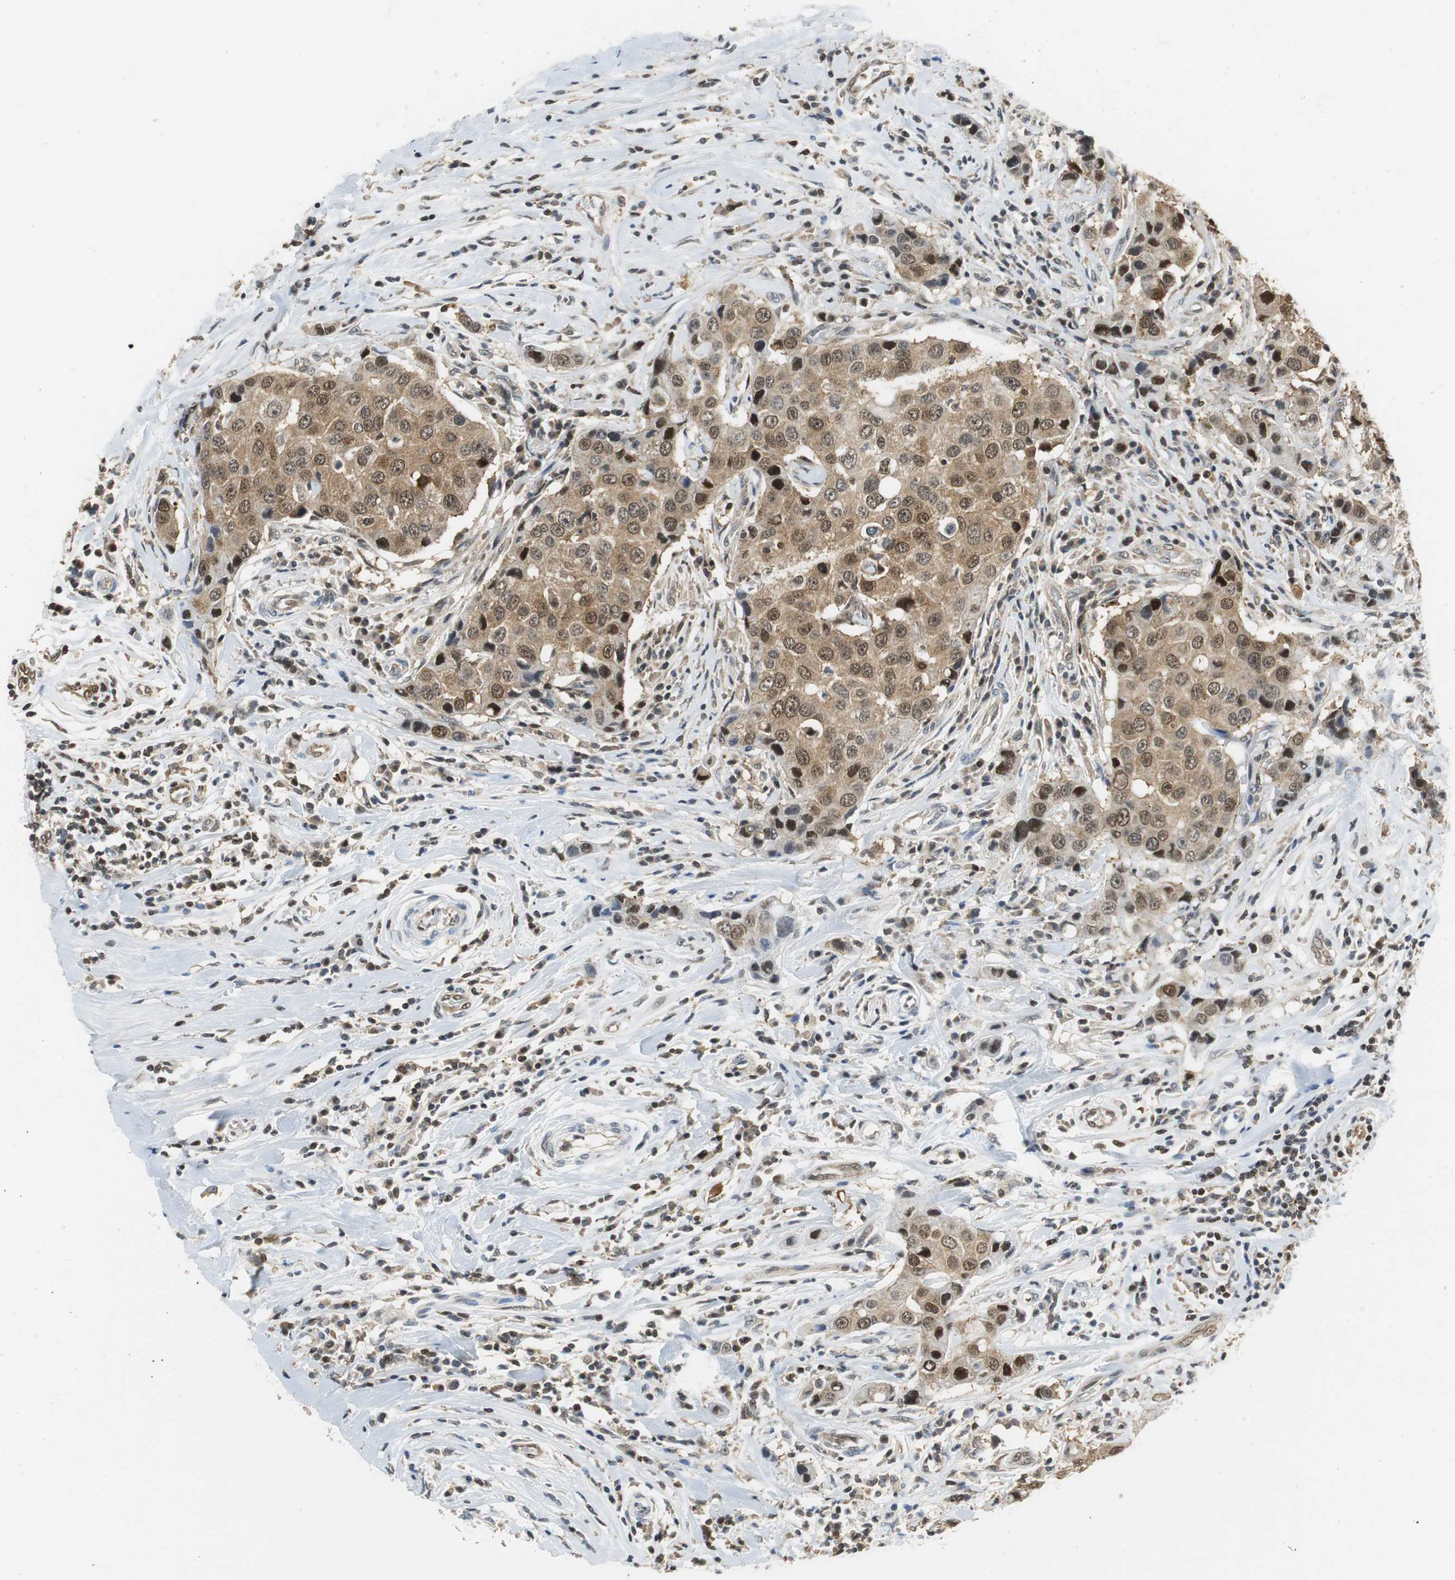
{"staining": {"intensity": "moderate", "quantity": ">75%", "location": "cytoplasmic/membranous"}, "tissue": "breast cancer", "cell_type": "Tumor cells", "image_type": "cancer", "snomed": [{"axis": "morphology", "description": "Duct carcinoma"}, {"axis": "topography", "description": "Breast"}], "caption": "A brown stain shows moderate cytoplasmic/membranous positivity of a protein in human breast invasive ductal carcinoma tumor cells.", "gene": "GSDMD", "patient": {"sex": "female", "age": 27}}